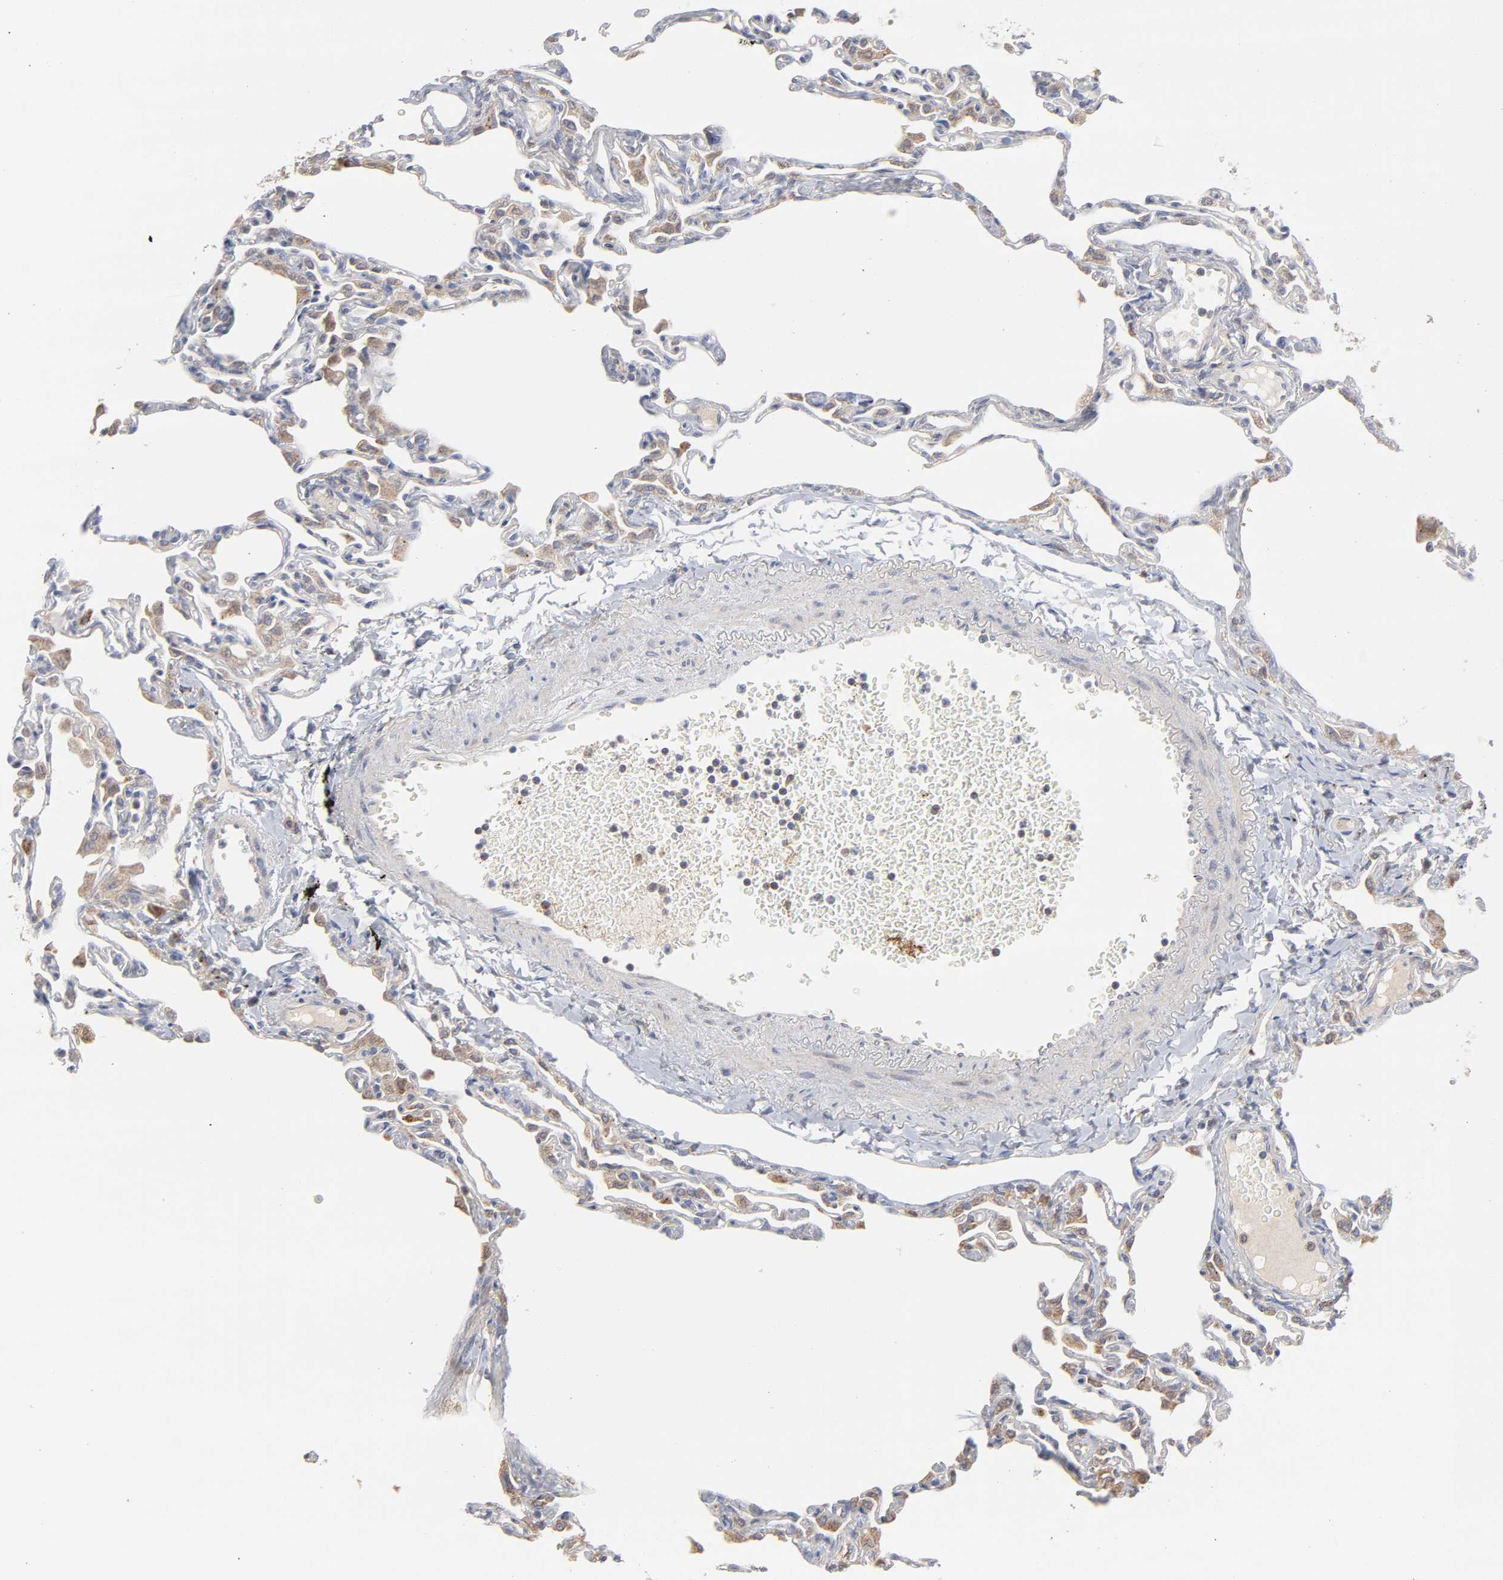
{"staining": {"intensity": "weak", "quantity": "25%-75%", "location": "cytoplasmic/membranous"}, "tissue": "lung", "cell_type": "Alveolar cells", "image_type": "normal", "snomed": [{"axis": "morphology", "description": "Normal tissue, NOS"}, {"axis": "topography", "description": "Lung"}], "caption": "Normal lung was stained to show a protein in brown. There is low levels of weak cytoplasmic/membranous positivity in about 25%-75% of alveolar cells. Nuclei are stained in blue.", "gene": "PPFIBP2", "patient": {"sex": "female", "age": 49}}